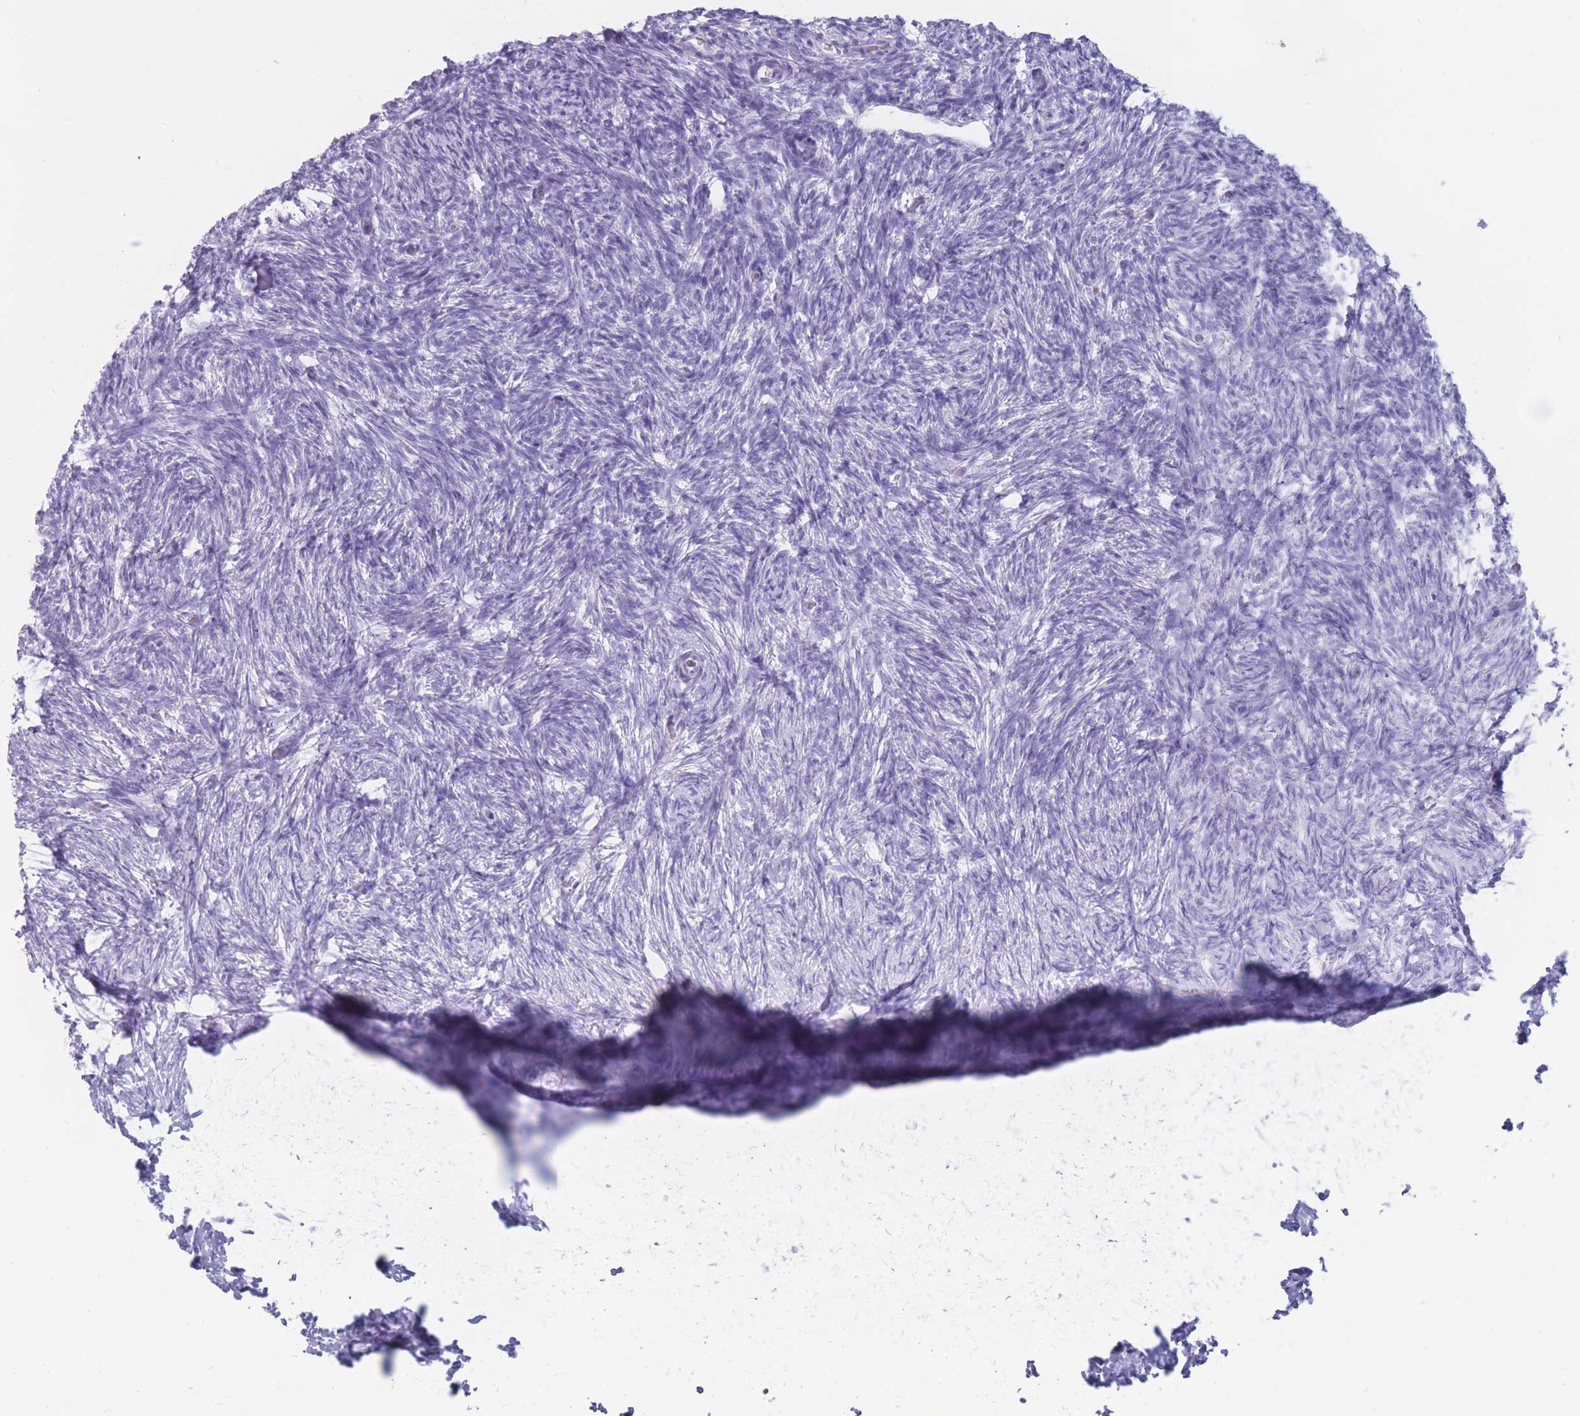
{"staining": {"intensity": "negative", "quantity": "none", "location": "none"}, "tissue": "ovary", "cell_type": "Ovarian stroma cells", "image_type": "normal", "snomed": [{"axis": "morphology", "description": "Normal tissue, NOS"}, {"axis": "topography", "description": "Ovary"}], "caption": "Protein analysis of normal ovary reveals no significant expression in ovarian stroma cells.", "gene": "COL27A1", "patient": {"sex": "female", "age": 39}}